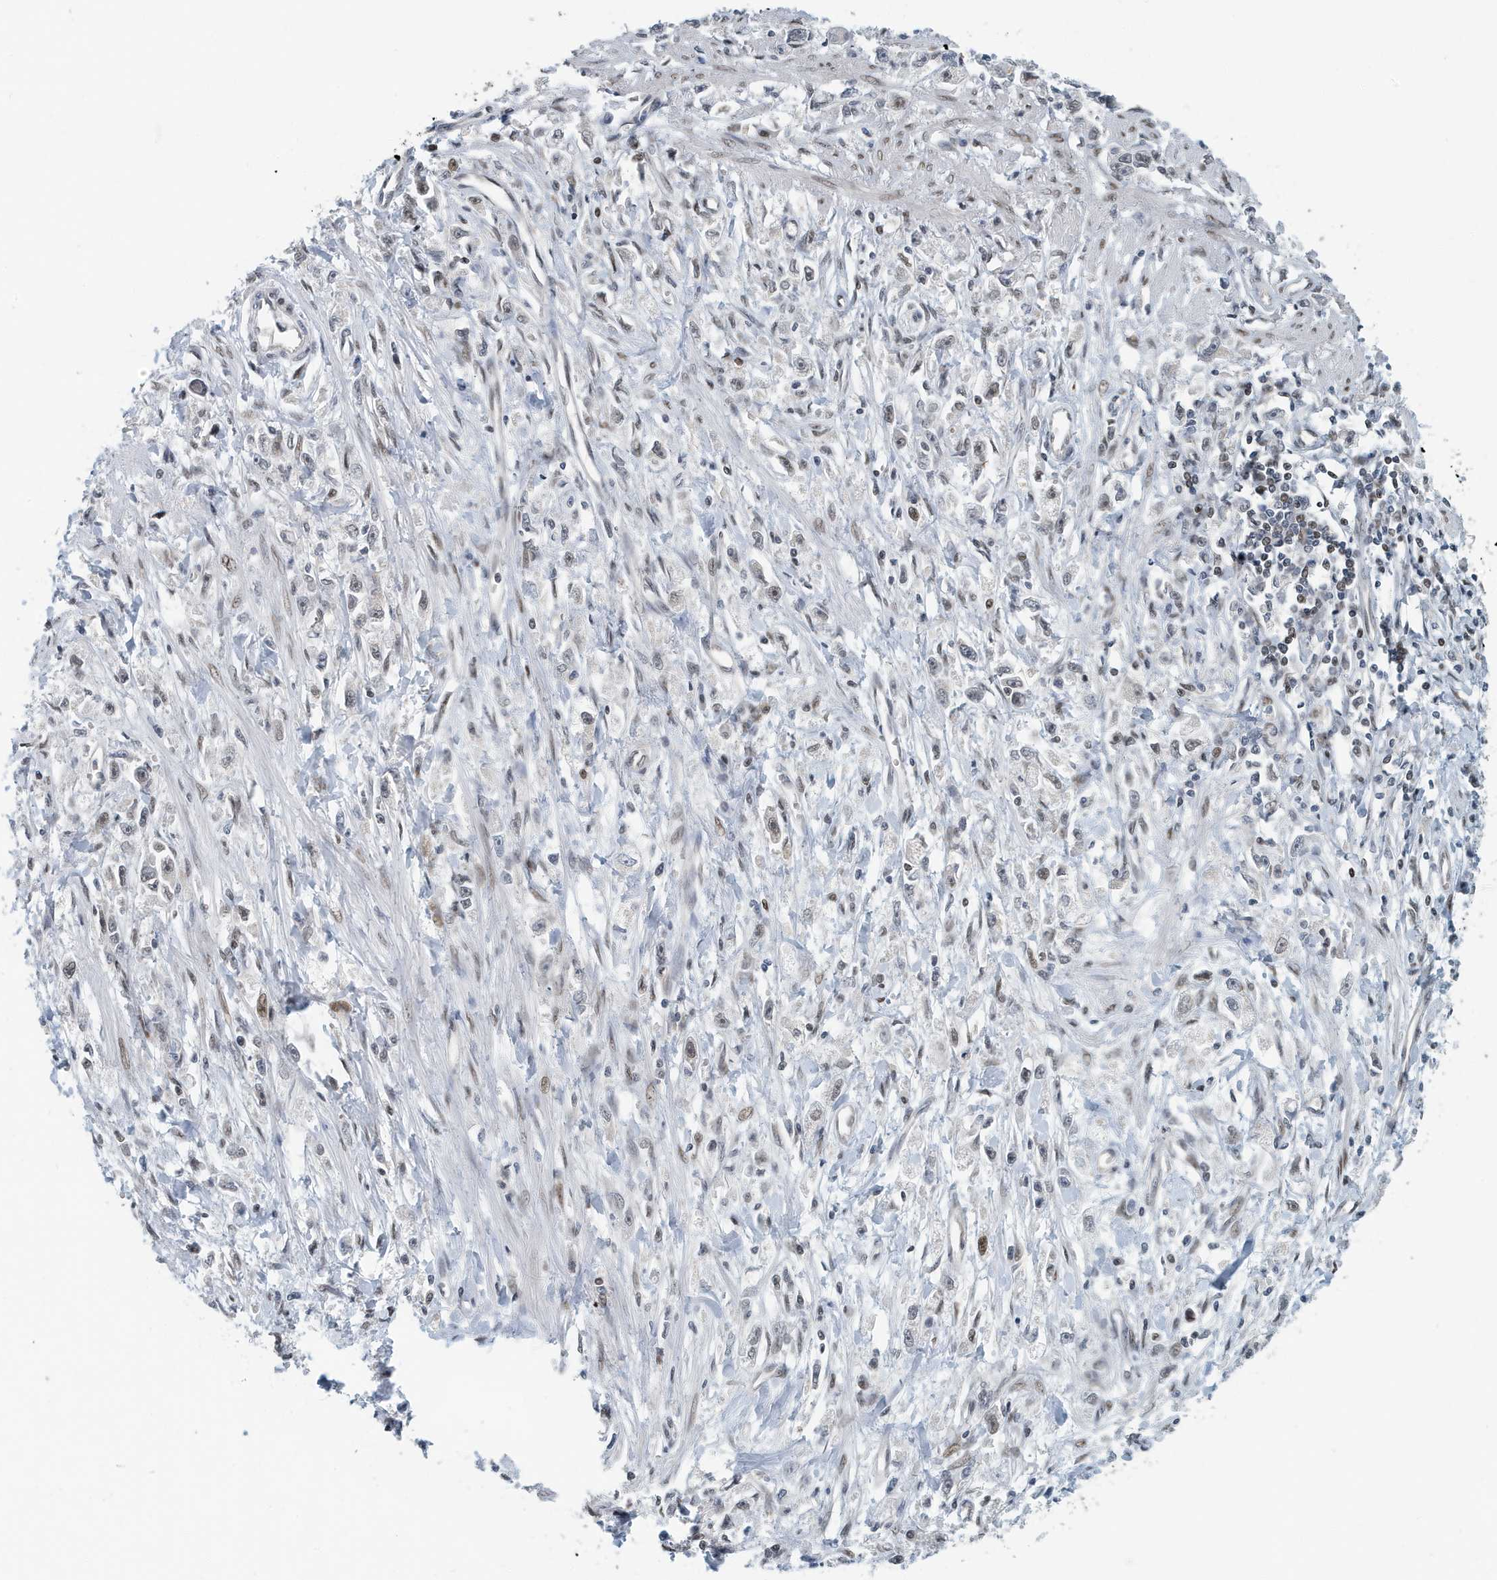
{"staining": {"intensity": "weak", "quantity": "25%-75%", "location": "nuclear"}, "tissue": "stomach cancer", "cell_type": "Tumor cells", "image_type": "cancer", "snomed": [{"axis": "morphology", "description": "Adenocarcinoma, NOS"}, {"axis": "topography", "description": "Stomach"}], "caption": "Immunohistochemical staining of stomach adenocarcinoma shows low levels of weak nuclear staining in about 25%-75% of tumor cells. The protein of interest is stained brown, and the nuclei are stained in blue (DAB IHC with brightfield microscopy, high magnification).", "gene": "KIF15", "patient": {"sex": "female", "age": 59}}